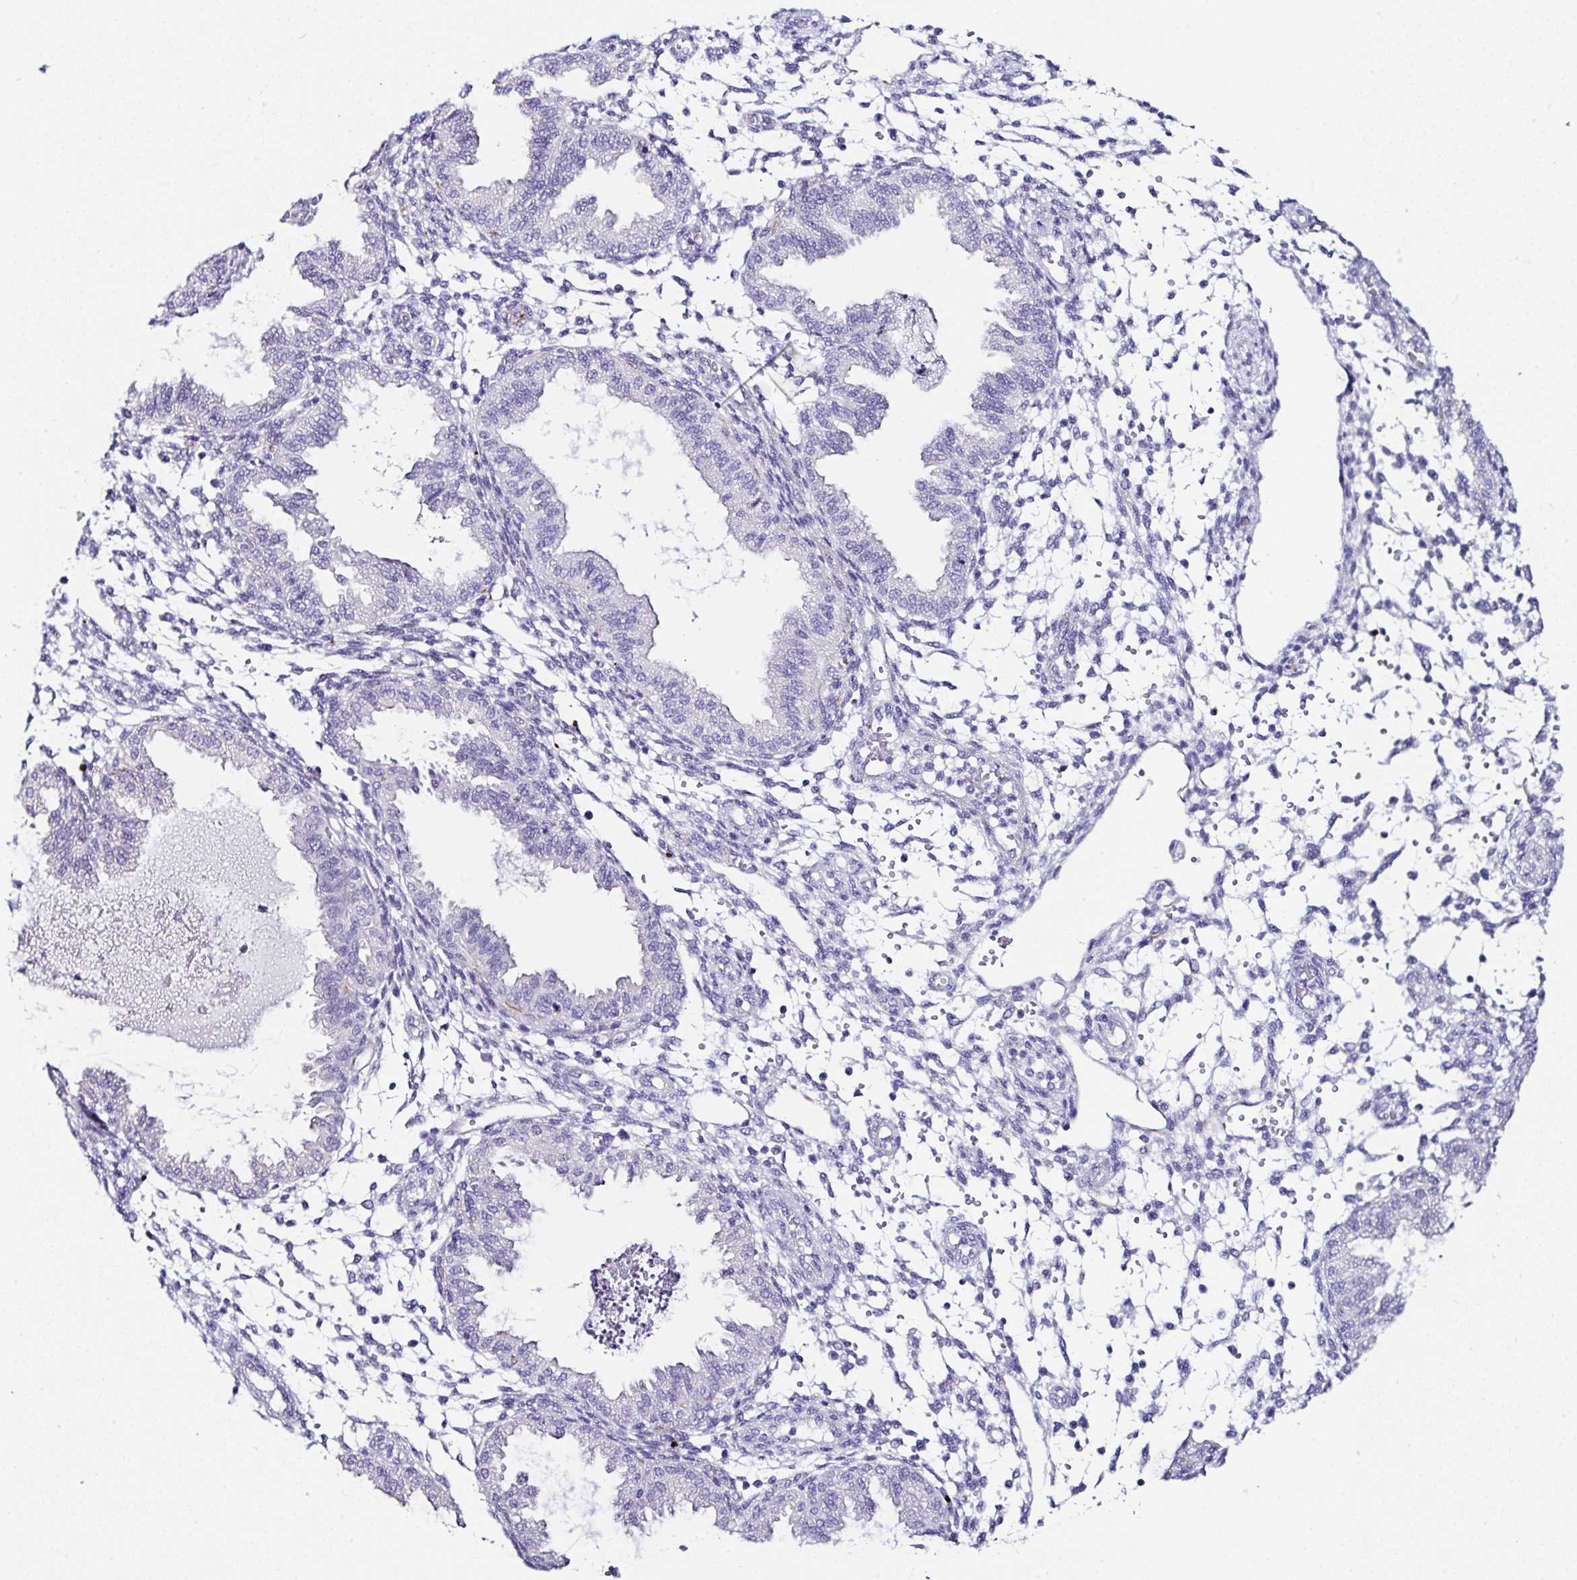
{"staining": {"intensity": "negative", "quantity": "none", "location": "none"}, "tissue": "endometrium", "cell_type": "Cells in endometrial stroma", "image_type": "normal", "snomed": [{"axis": "morphology", "description": "Normal tissue, NOS"}, {"axis": "topography", "description": "Endometrium"}], "caption": "Image shows no significant protein staining in cells in endometrial stroma of unremarkable endometrium.", "gene": "TMPRSS11E", "patient": {"sex": "female", "age": 33}}